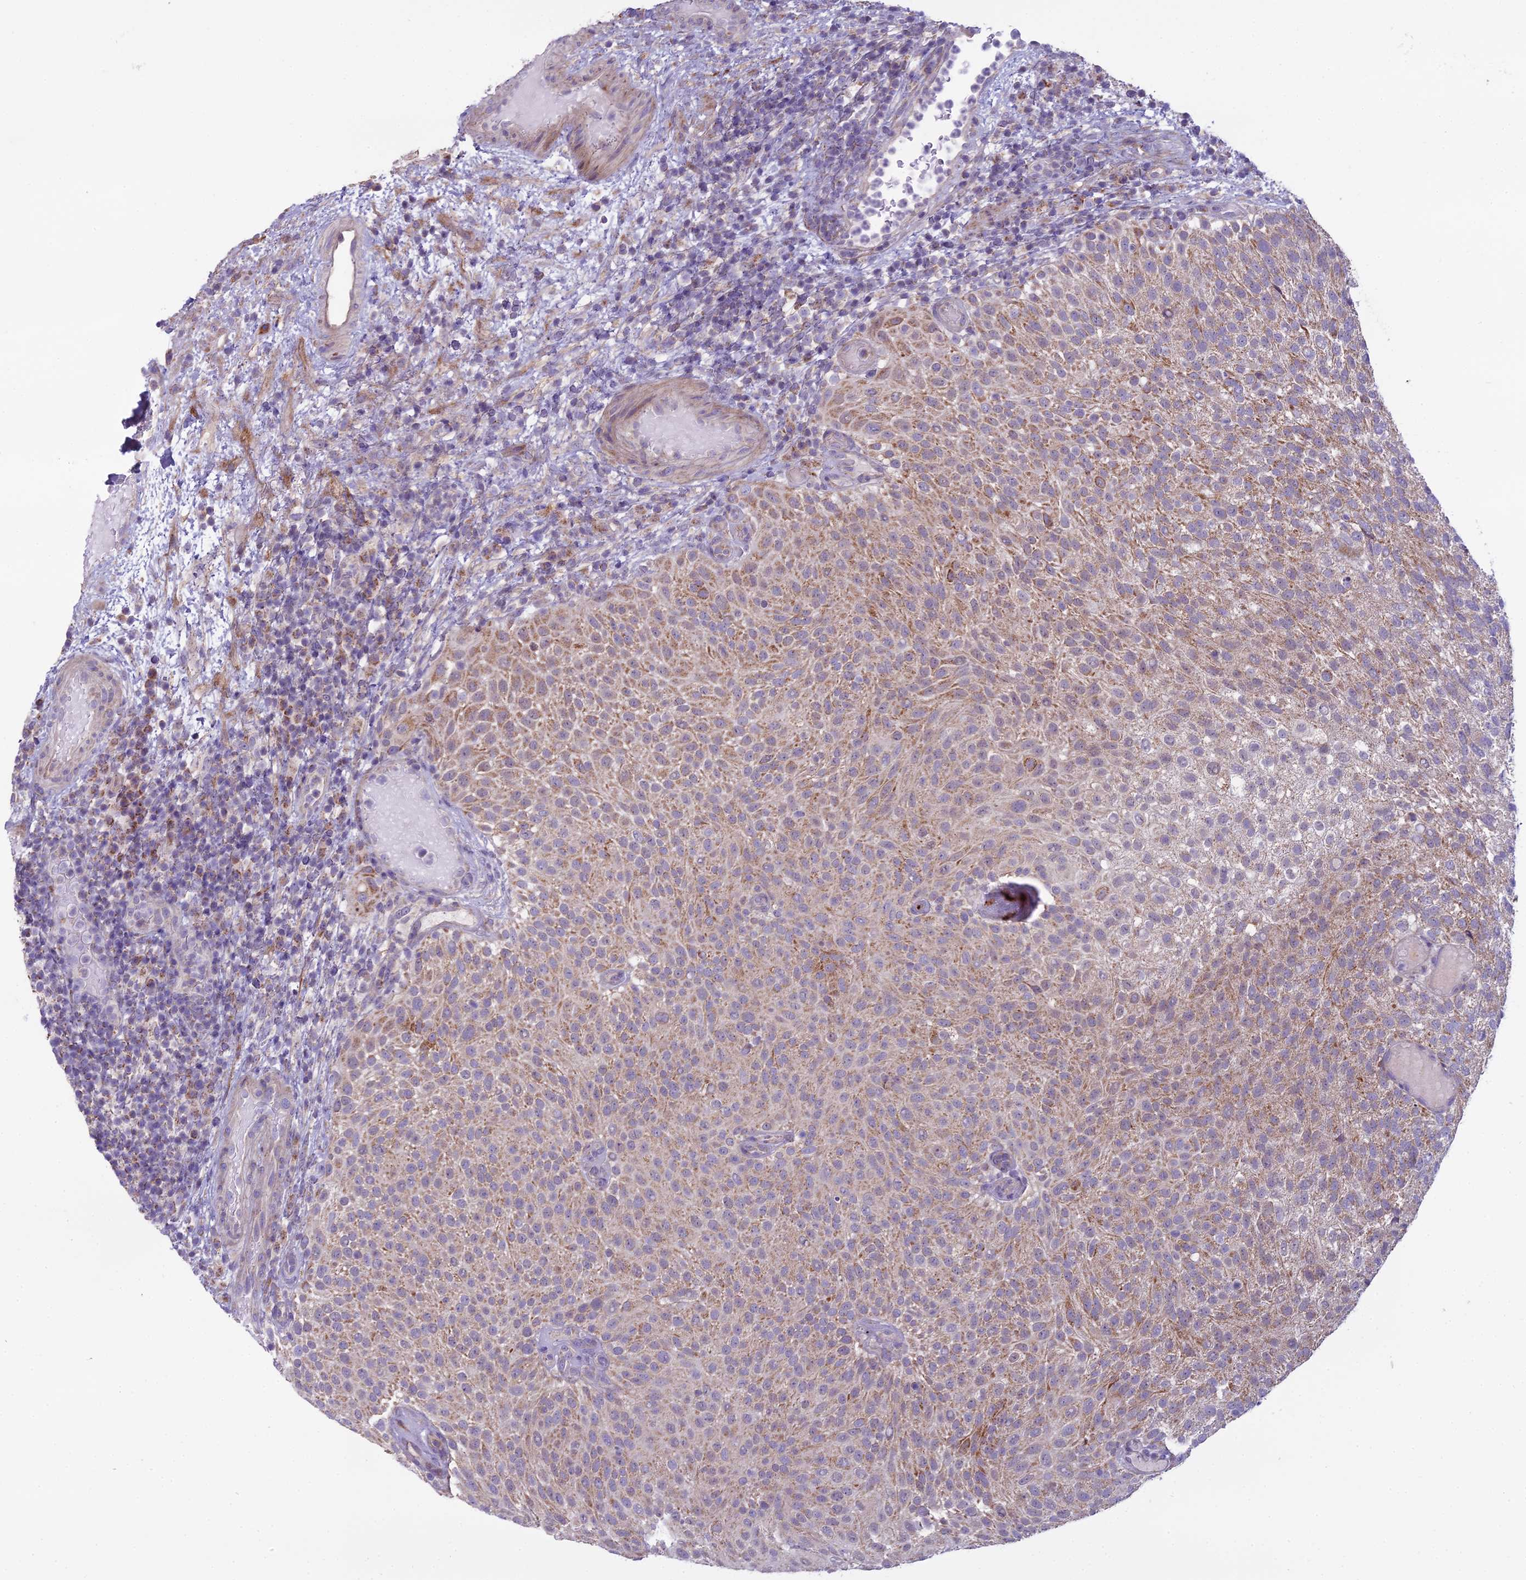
{"staining": {"intensity": "moderate", "quantity": "25%-75%", "location": "cytoplasmic/membranous"}, "tissue": "urothelial cancer", "cell_type": "Tumor cells", "image_type": "cancer", "snomed": [{"axis": "morphology", "description": "Urothelial carcinoma, Low grade"}, {"axis": "topography", "description": "Urinary bladder"}], "caption": "A high-resolution photomicrograph shows IHC staining of low-grade urothelial carcinoma, which displays moderate cytoplasmic/membranous staining in approximately 25%-75% of tumor cells.", "gene": "DUS2", "patient": {"sex": "male", "age": 78}}